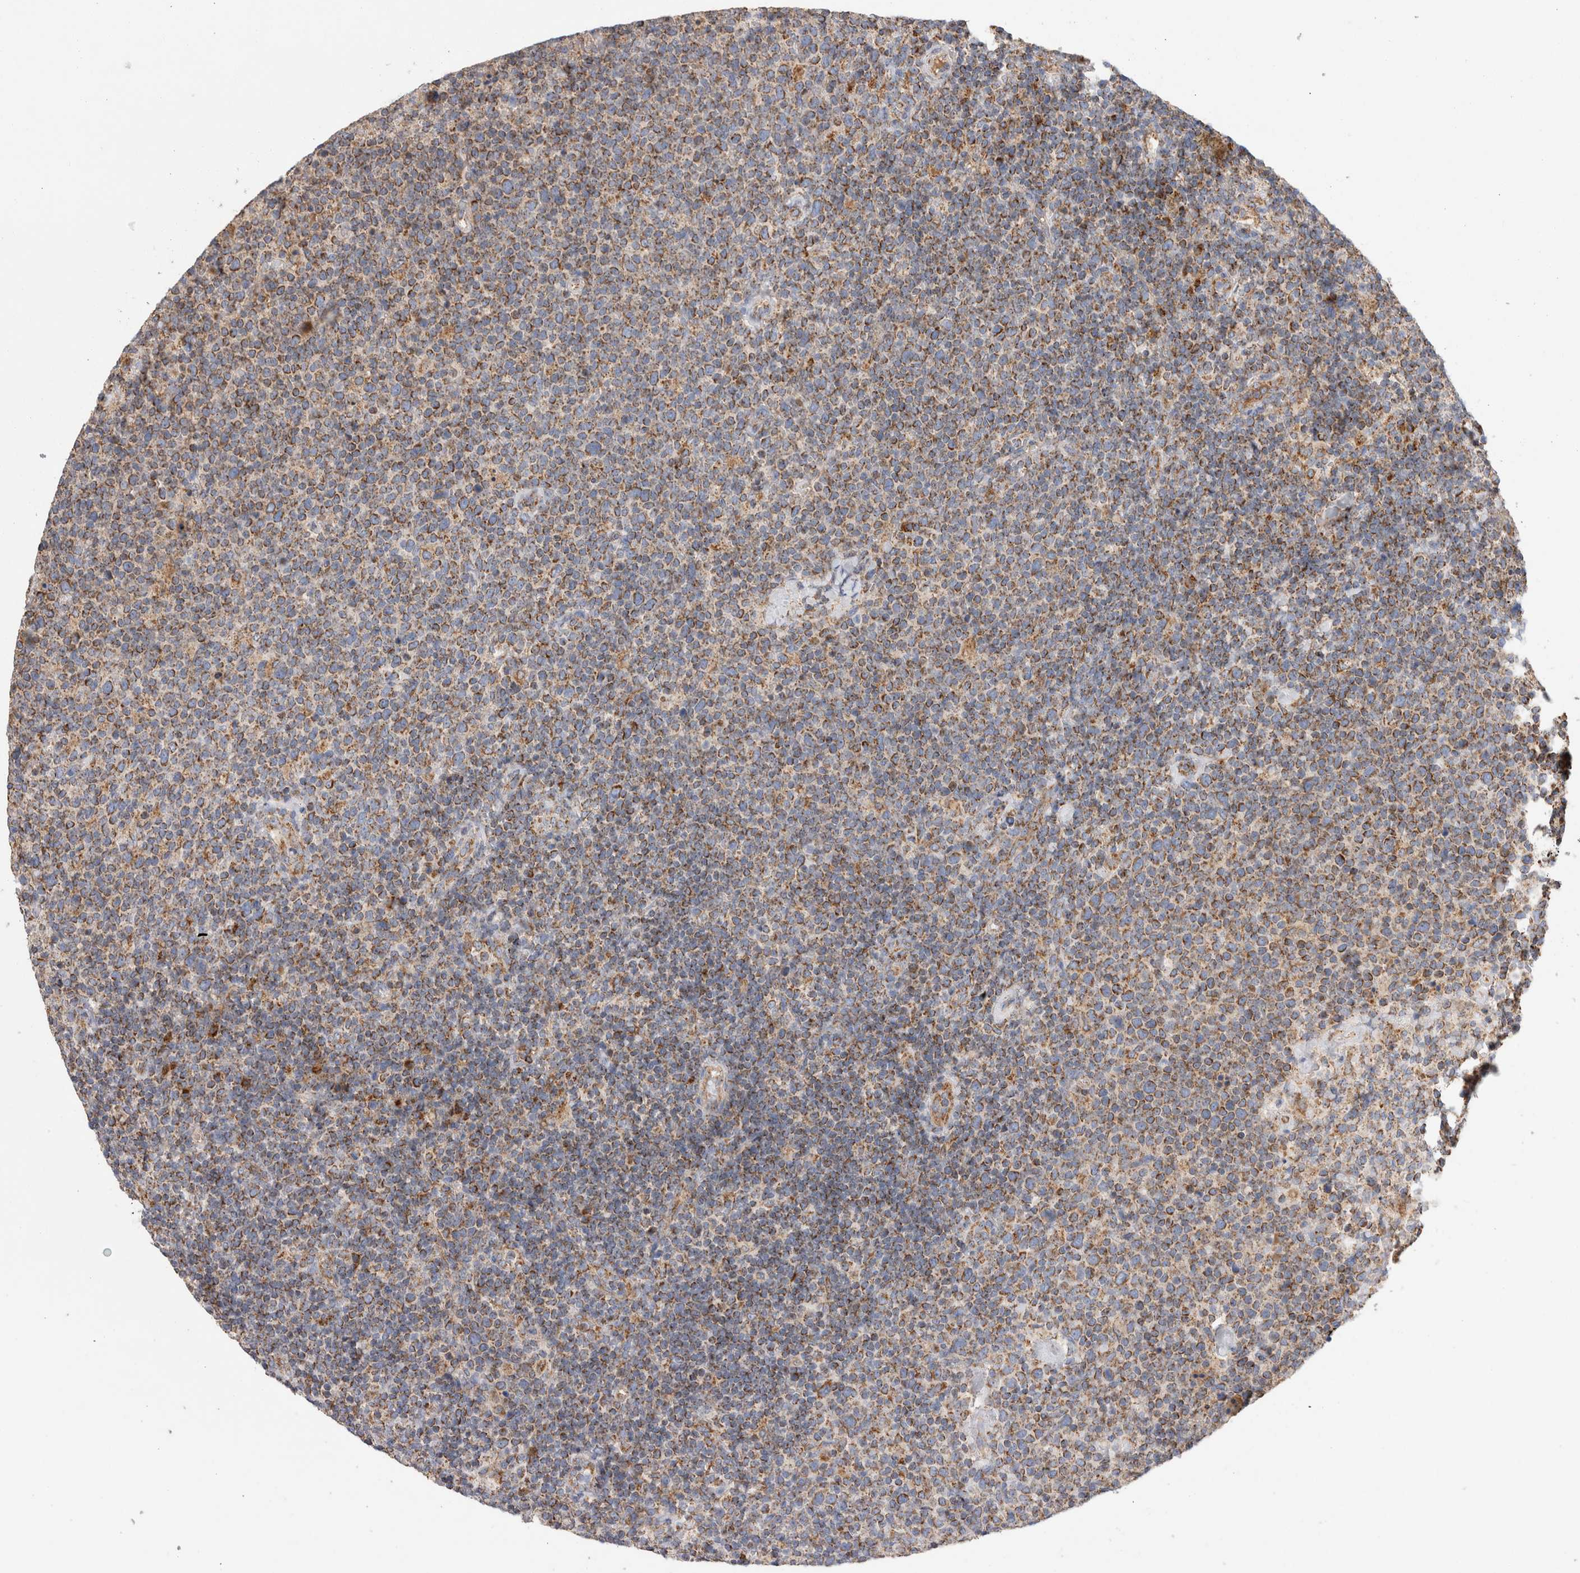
{"staining": {"intensity": "moderate", "quantity": ">75%", "location": "cytoplasmic/membranous"}, "tissue": "lymphoma", "cell_type": "Tumor cells", "image_type": "cancer", "snomed": [{"axis": "morphology", "description": "Malignant lymphoma, non-Hodgkin's type, High grade"}, {"axis": "topography", "description": "Lymph node"}], "caption": "Immunohistochemical staining of human malignant lymphoma, non-Hodgkin's type (high-grade) demonstrates moderate cytoplasmic/membranous protein positivity in approximately >75% of tumor cells.", "gene": "IARS2", "patient": {"sex": "male", "age": 61}}